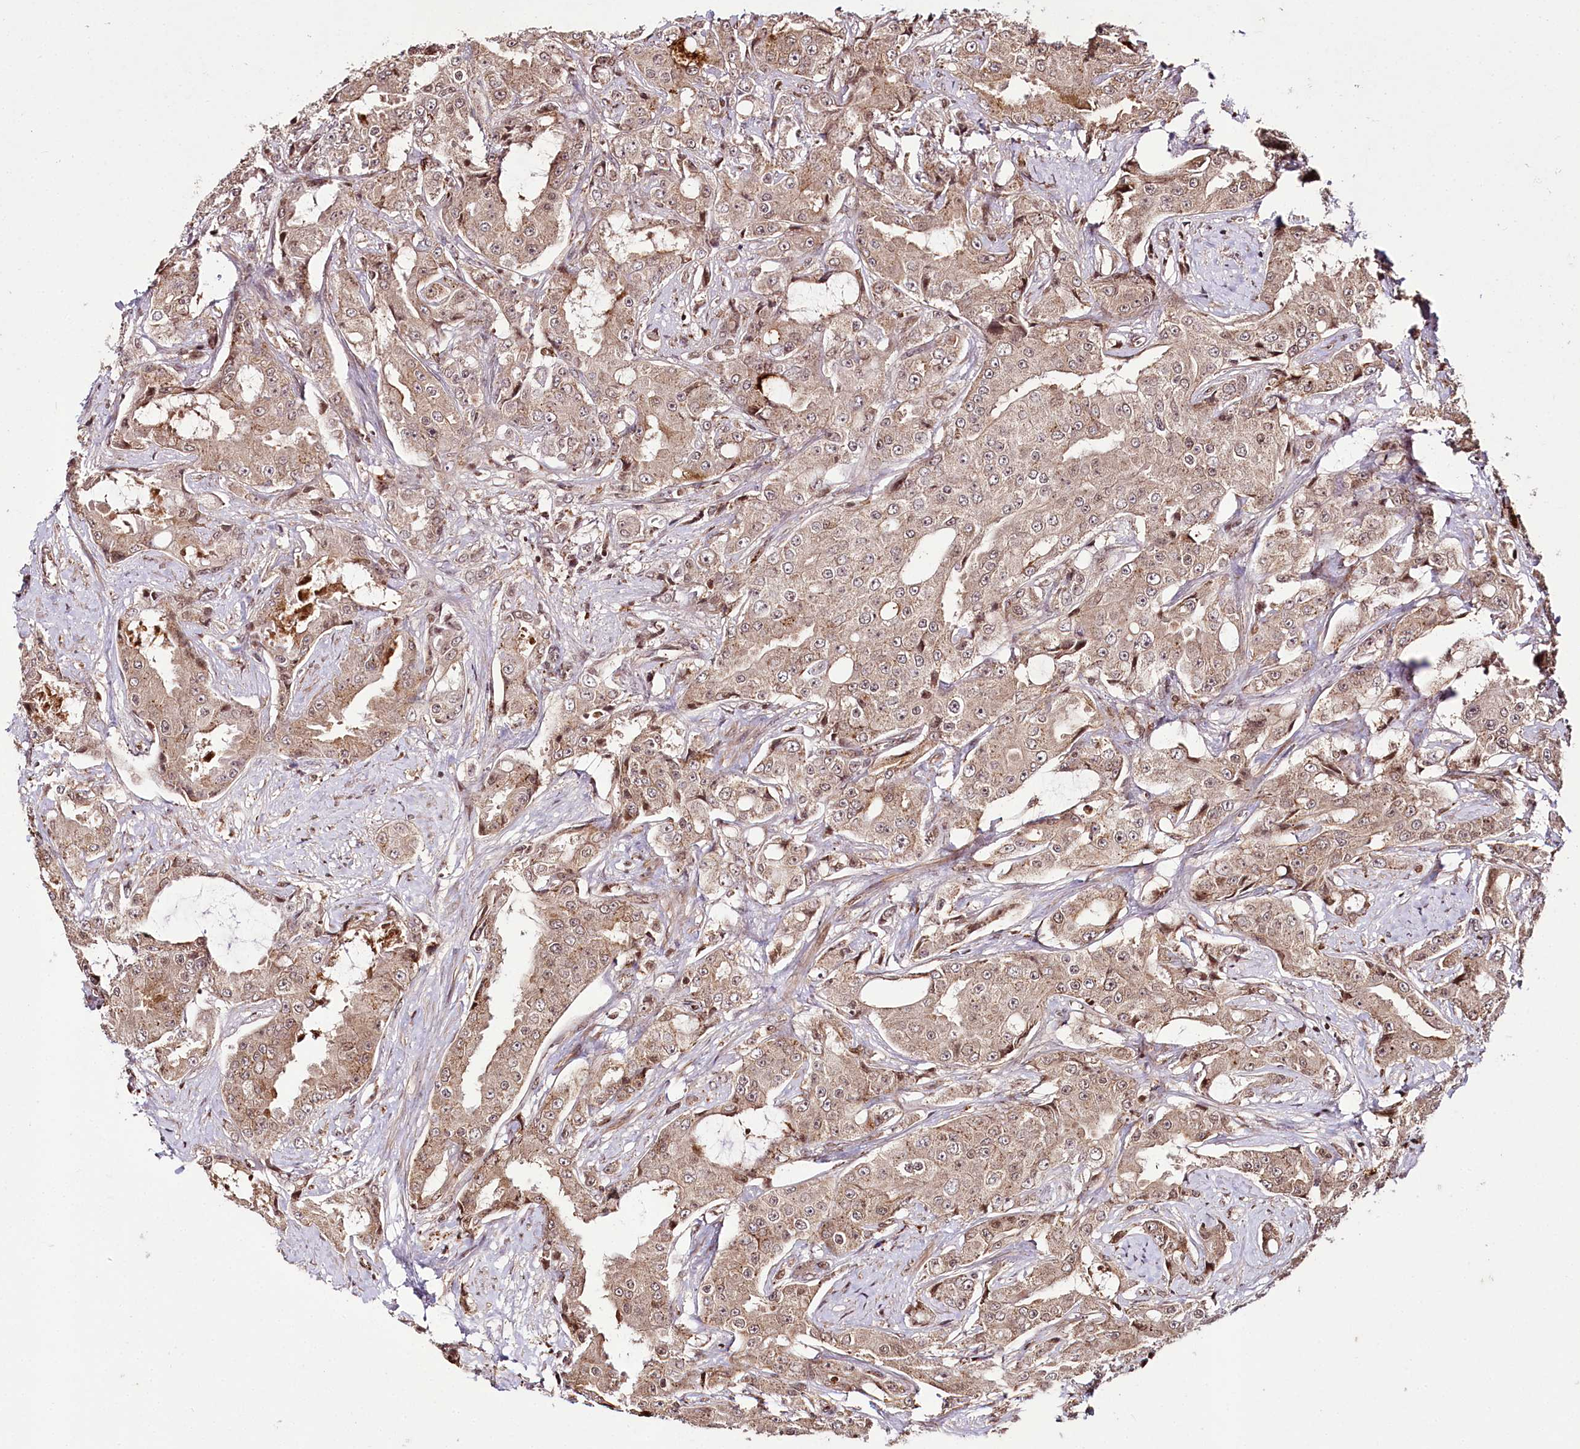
{"staining": {"intensity": "moderate", "quantity": ">75%", "location": "cytoplasmic/membranous,nuclear"}, "tissue": "prostate cancer", "cell_type": "Tumor cells", "image_type": "cancer", "snomed": [{"axis": "morphology", "description": "Adenocarcinoma, High grade"}, {"axis": "topography", "description": "Prostate"}], "caption": "Protein expression analysis of prostate adenocarcinoma (high-grade) demonstrates moderate cytoplasmic/membranous and nuclear expression in about >75% of tumor cells.", "gene": "HOXC8", "patient": {"sex": "male", "age": 73}}